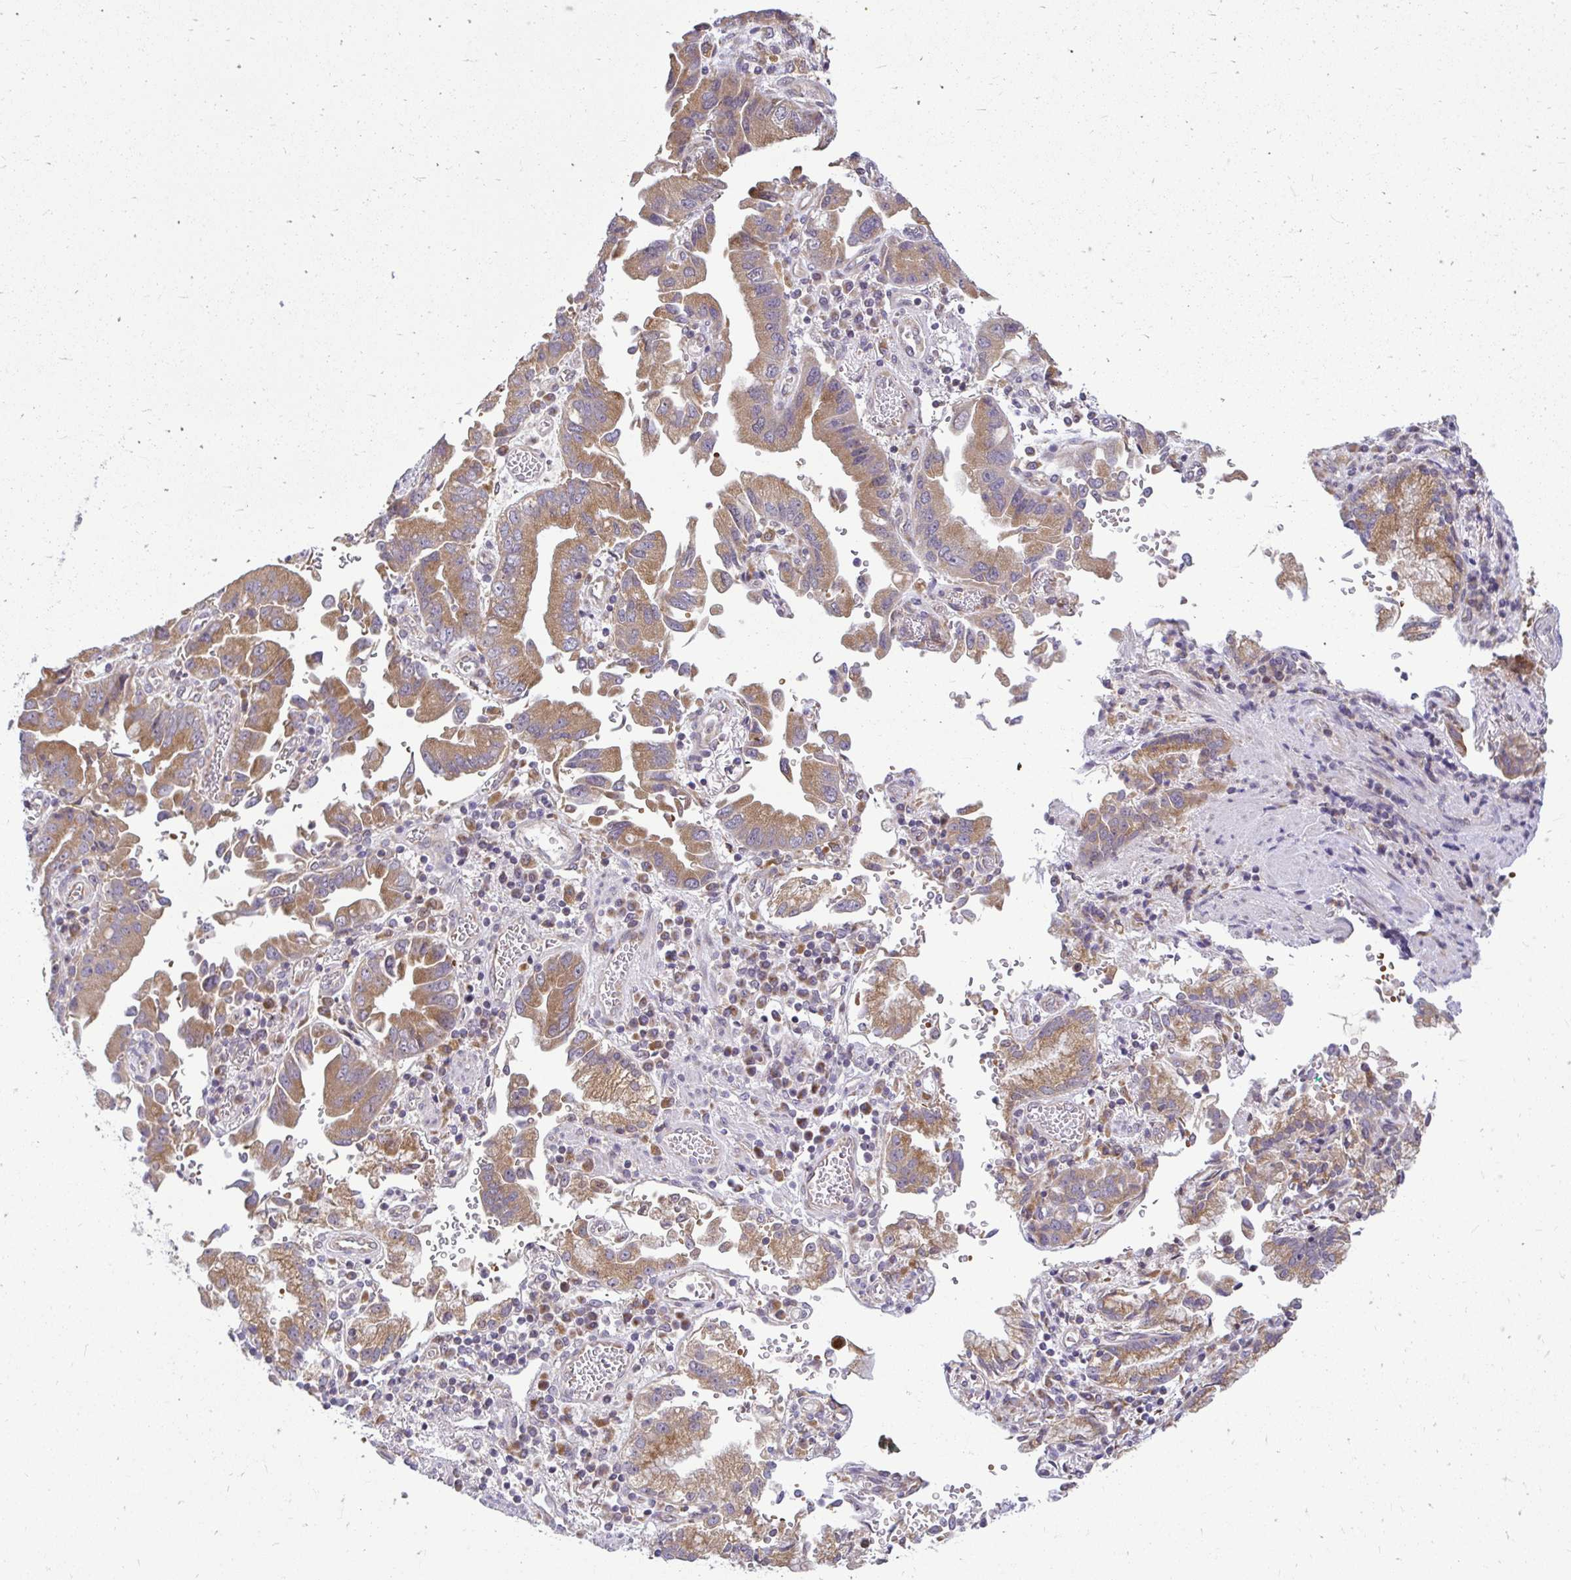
{"staining": {"intensity": "moderate", "quantity": ">75%", "location": "cytoplasmic/membranous"}, "tissue": "stomach cancer", "cell_type": "Tumor cells", "image_type": "cancer", "snomed": [{"axis": "morphology", "description": "Adenocarcinoma, NOS"}, {"axis": "topography", "description": "Stomach"}], "caption": "This is a histology image of immunohistochemistry staining of stomach adenocarcinoma, which shows moderate positivity in the cytoplasmic/membranous of tumor cells.", "gene": "VTI1B", "patient": {"sex": "male", "age": 62}}